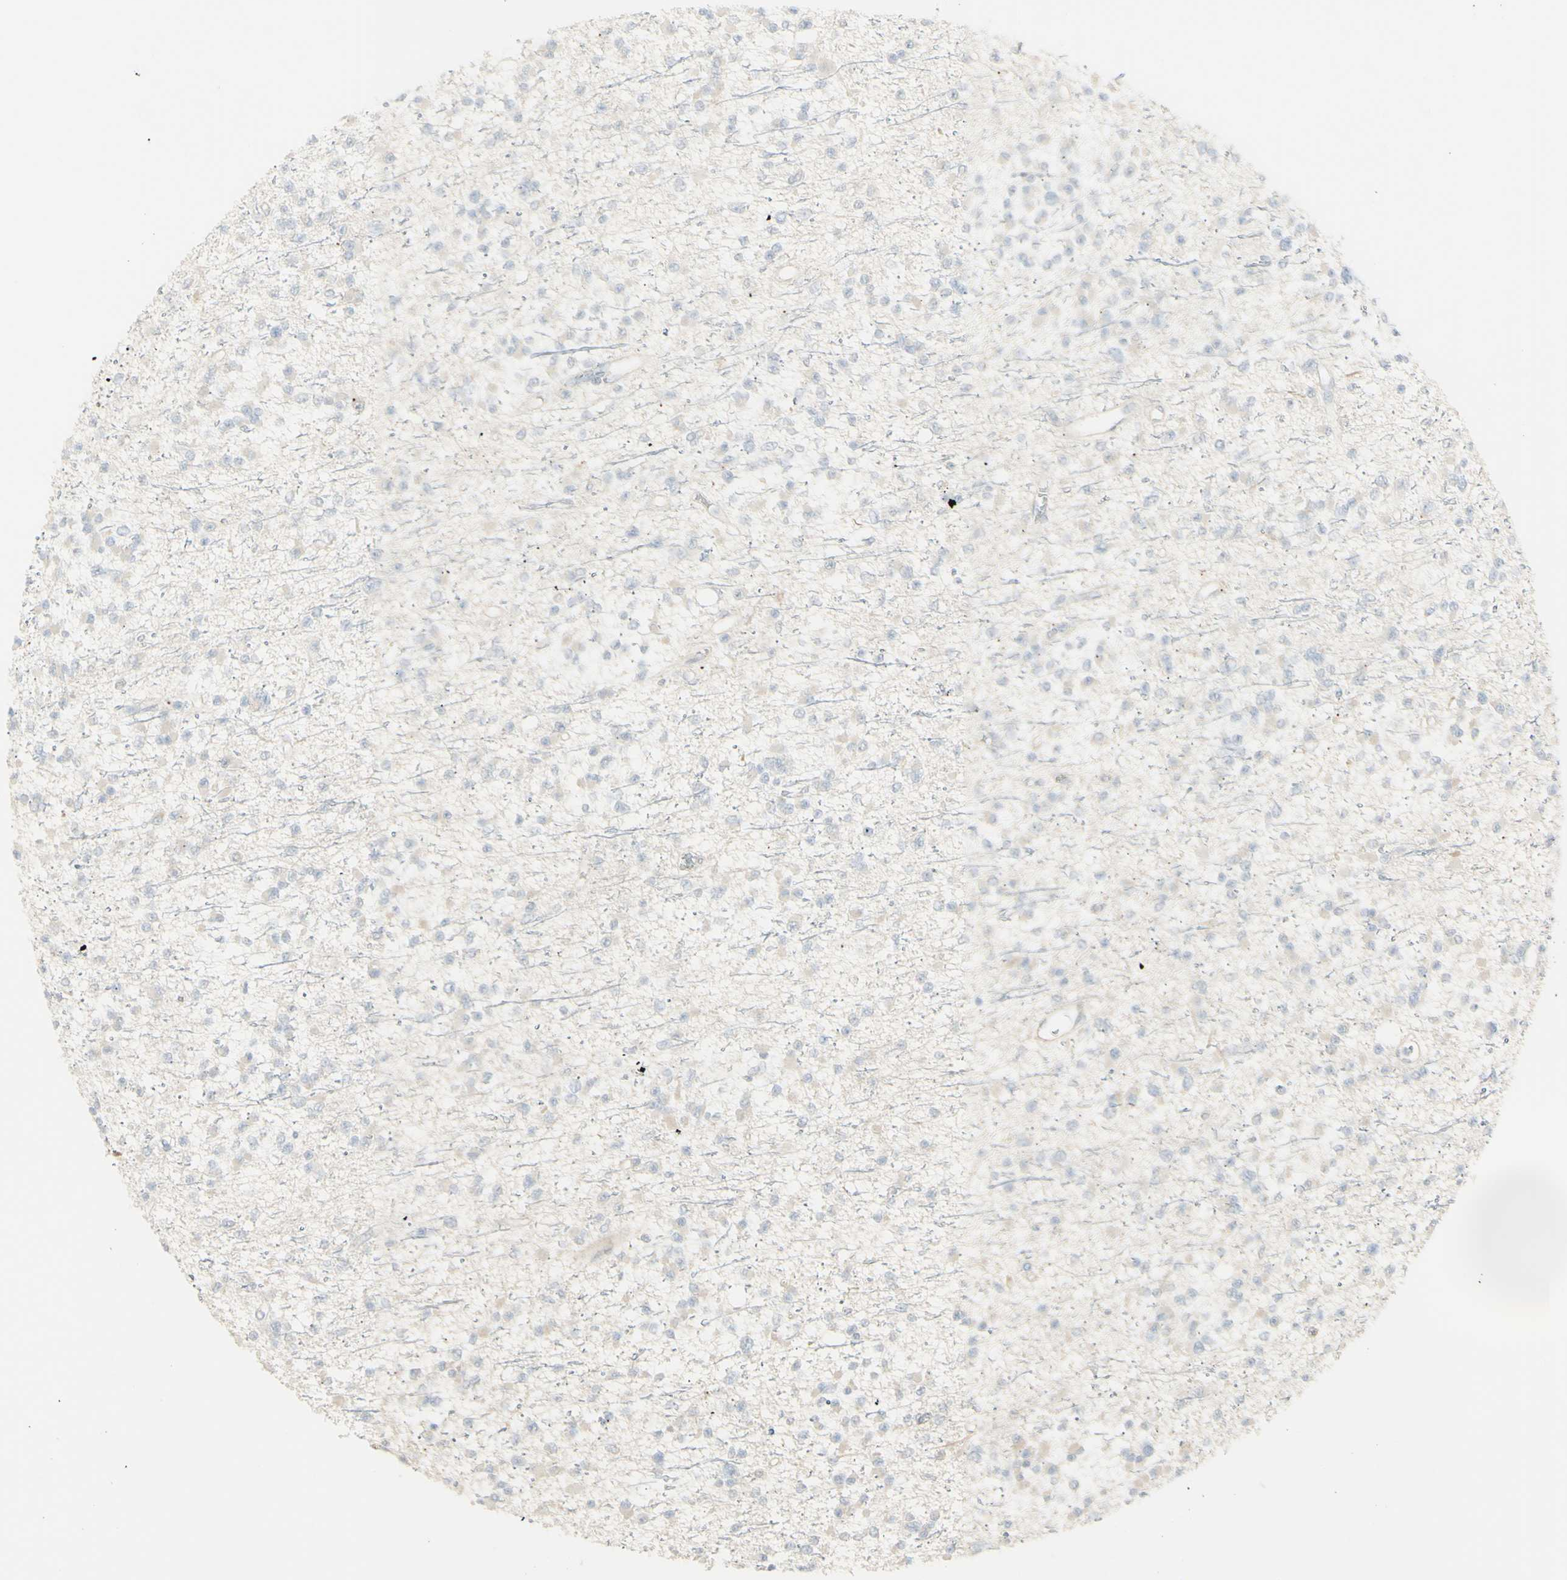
{"staining": {"intensity": "negative", "quantity": "none", "location": "none"}, "tissue": "glioma", "cell_type": "Tumor cells", "image_type": "cancer", "snomed": [{"axis": "morphology", "description": "Glioma, malignant, Low grade"}, {"axis": "topography", "description": "Brain"}], "caption": "High power microscopy micrograph of an immunohistochemistry photomicrograph of glioma, revealing no significant positivity in tumor cells.", "gene": "NDST4", "patient": {"sex": "female", "age": 22}}